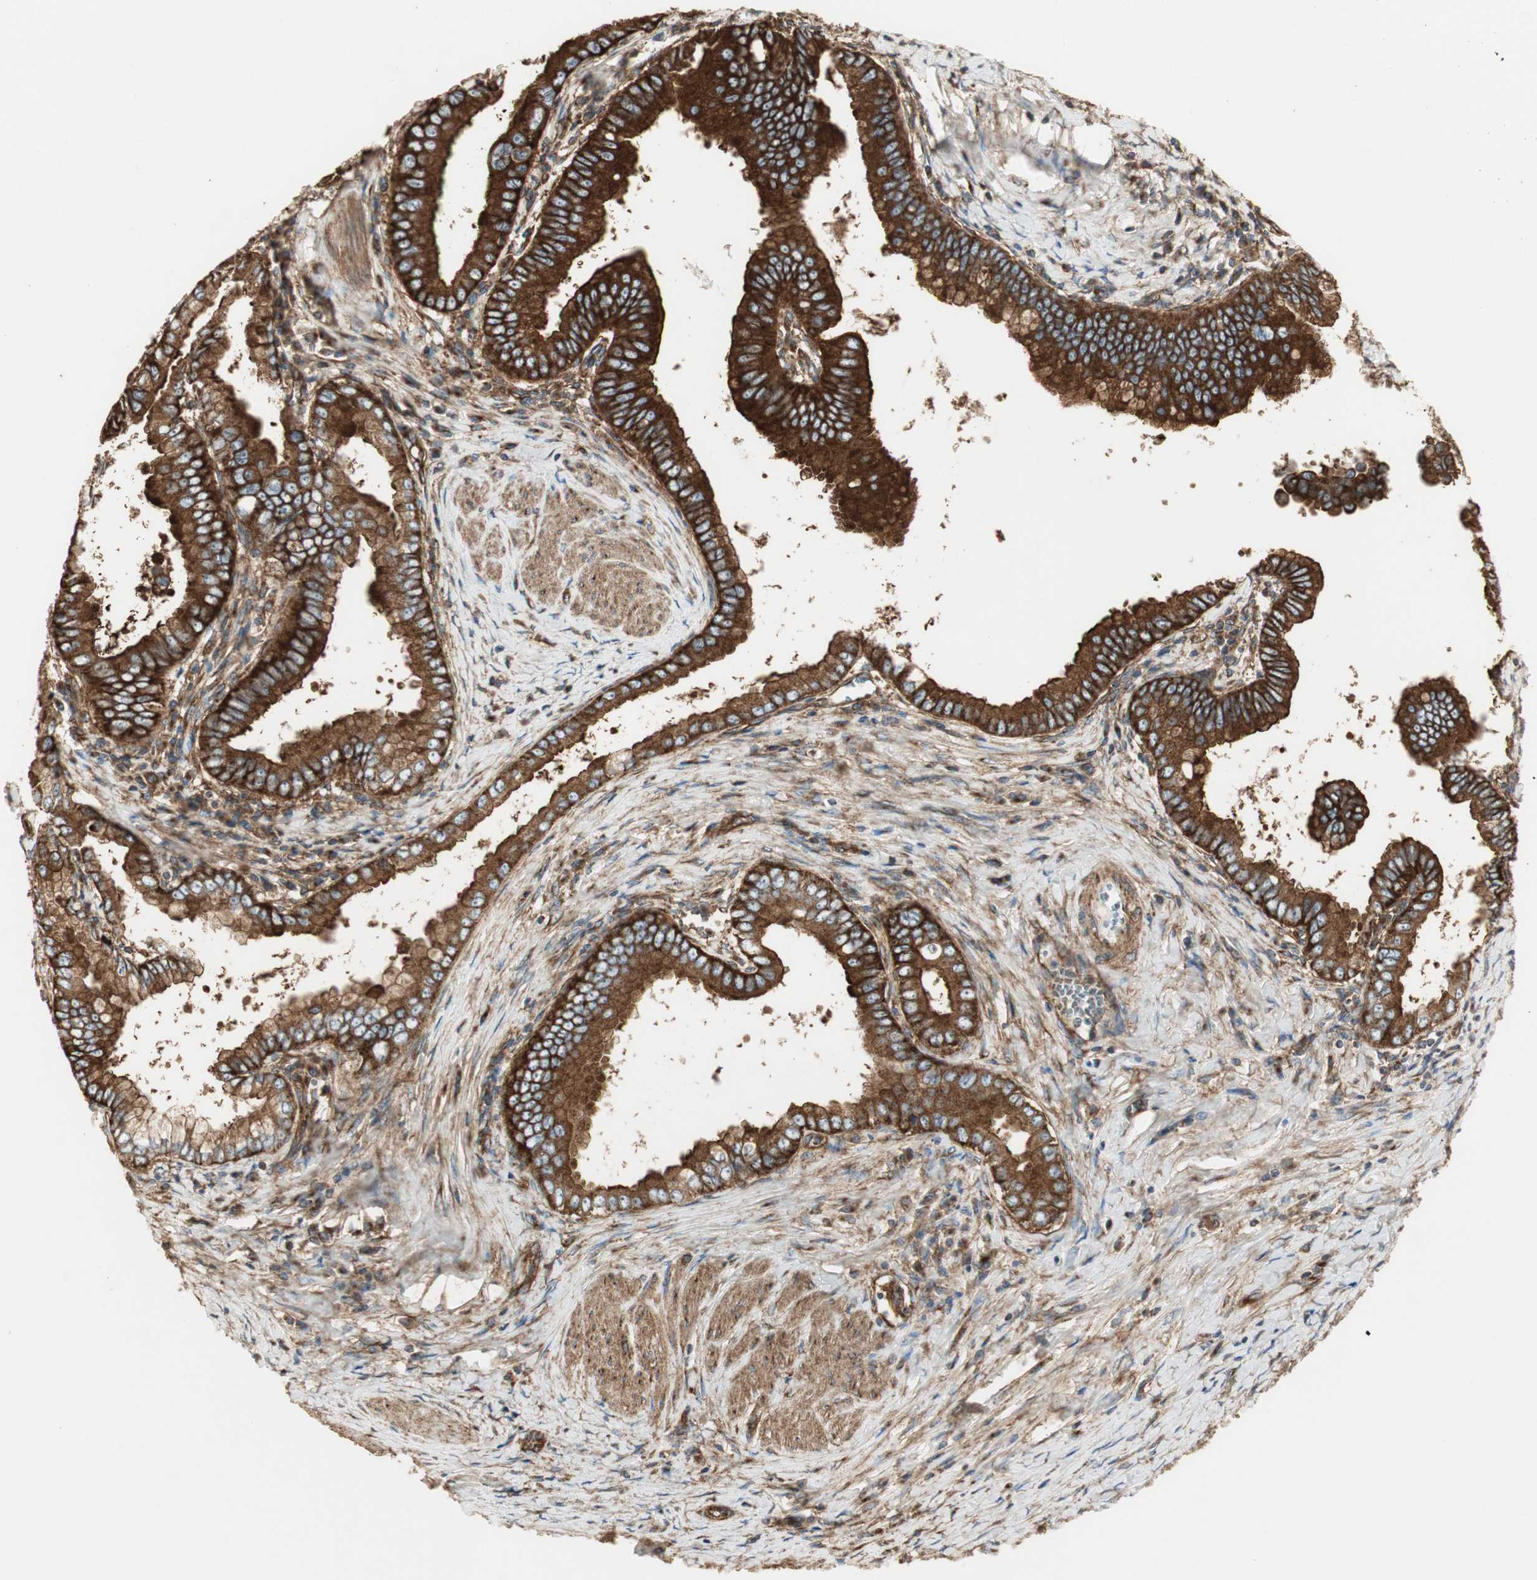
{"staining": {"intensity": "strong", "quantity": ">75%", "location": "cytoplasmic/membranous"}, "tissue": "pancreatic cancer", "cell_type": "Tumor cells", "image_type": "cancer", "snomed": [{"axis": "morphology", "description": "Normal tissue, NOS"}, {"axis": "topography", "description": "Lymph node"}], "caption": "Protein expression analysis of human pancreatic cancer reveals strong cytoplasmic/membranous positivity in about >75% of tumor cells.", "gene": "H6PD", "patient": {"sex": "male", "age": 50}}